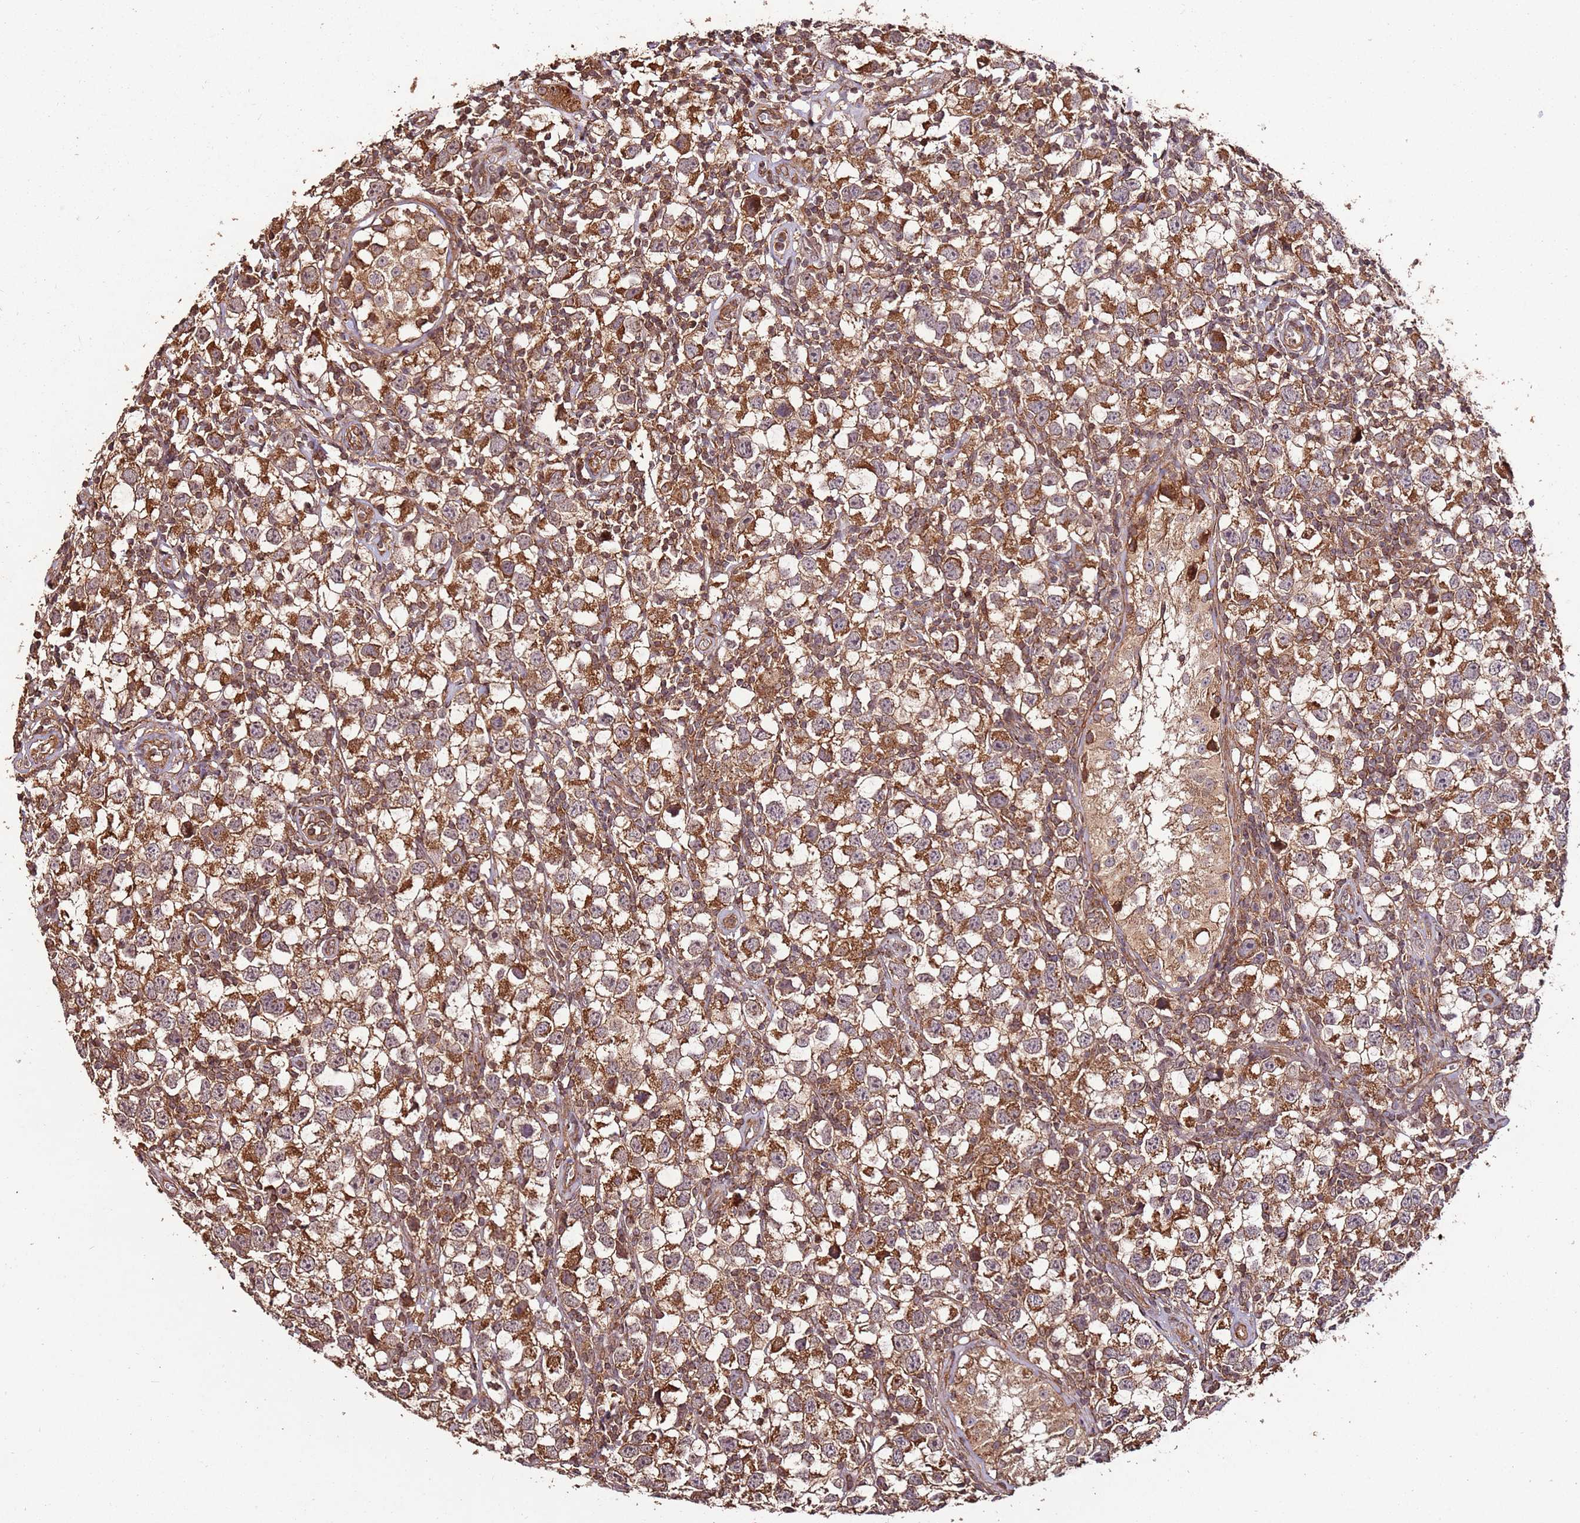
{"staining": {"intensity": "strong", "quantity": ">75%", "location": "cytoplasmic/membranous"}, "tissue": "testis cancer", "cell_type": "Tumor cells", "image_type": "cancer", "snomed": [{"axis": "morphology", "description": "Seminoma, NOS"}, {"axis": "morphology", "description": "Carcinoma, Embryonal, NOS"}, {"axis": "topography", "description": "Testis"}], "caption": "Strong cytoplasmic/membranous staining for a protein is appreciated in approximately >75% of tumor cells of testis cancer (embryonal carcinoma) using immunohistochemistry (IHC).", "gene": "FAM186A", "patient": {"sex": "male", "age": 29}}